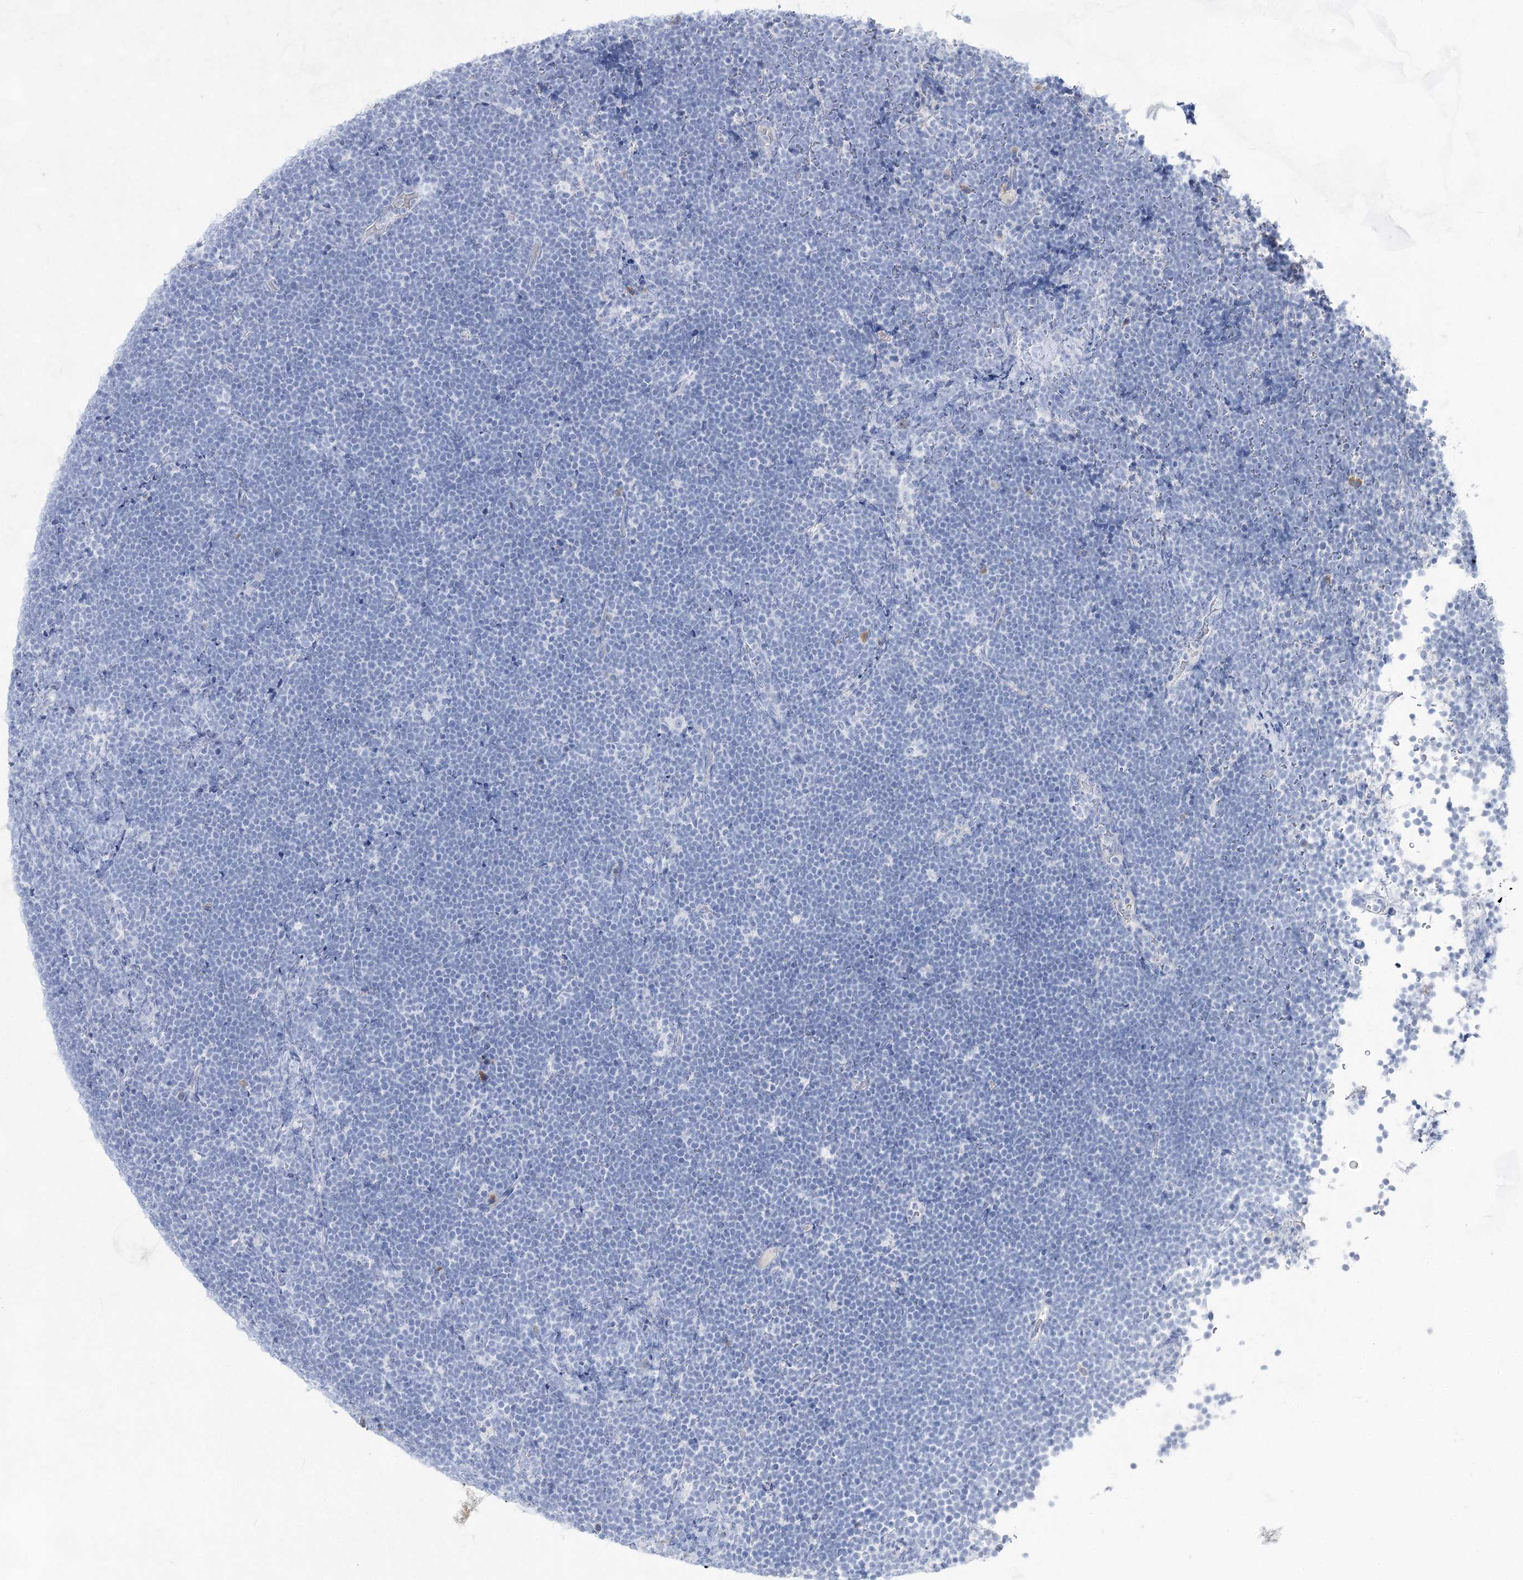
{"staining": {"intensity": "negative", "quantity": "none", "location": "none"}, "tissue": "lymphoma", "cell_type": "Tumor cells", "image_type": "cancer", "snomed": [{"axis": "morphology", "description": "Malignant lymphoma, non-Hodgkin's type, High grade"}, {"axis": "topography", "description": "Lymph node"}], "caption": "An immunohistochemistry (IHC) micrograph of high-grade malignant lymphoma, non-Hodgkin's type is shown. There is no staining in tumor cells of high-grade malignant lymphoma, non-Hodgkin's type.", "gene": "ACRV1", "patient": {"sex": "male", "age": 13}}